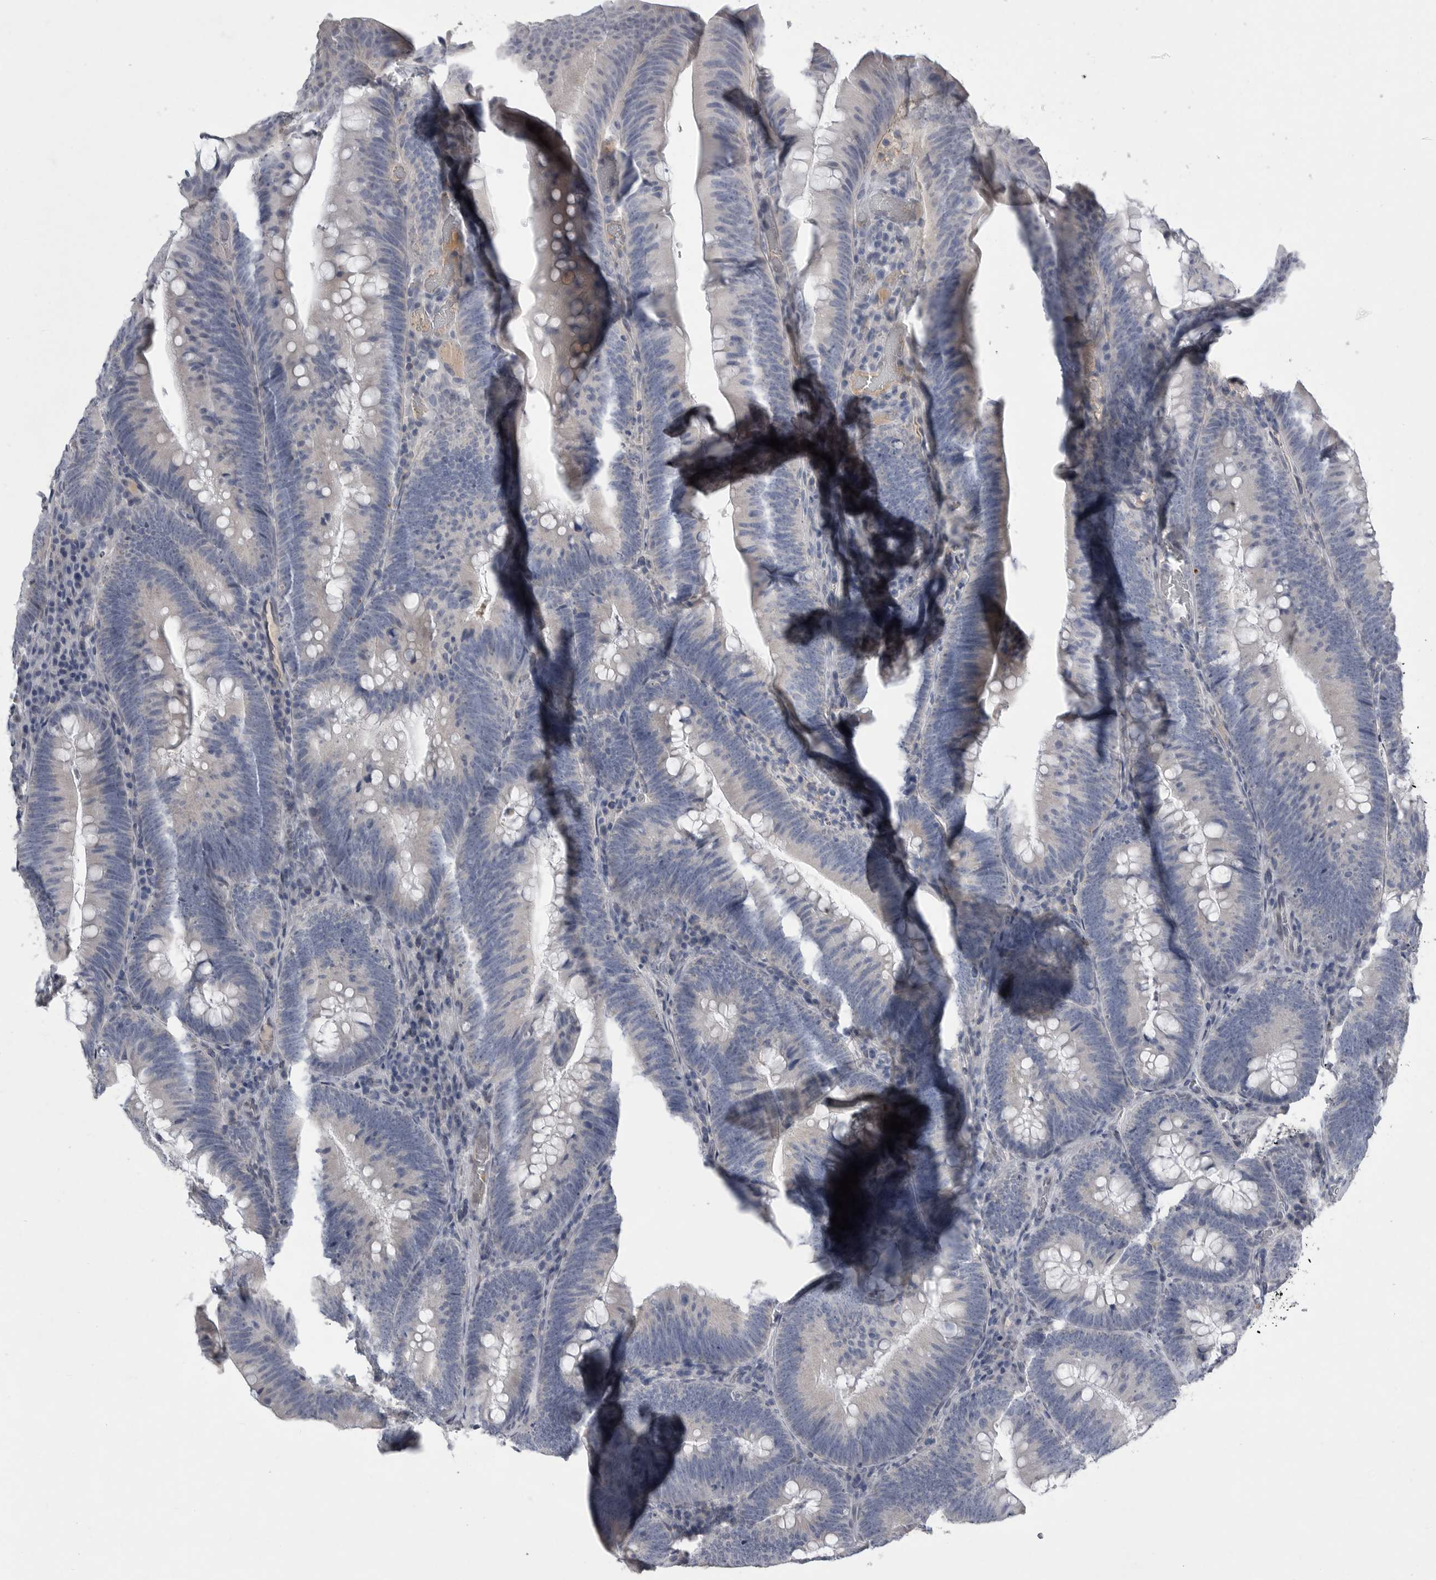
{"staining": {"intensity": "negative", "quantity": "none", "location": "none"}, "tissue": "colorectal cancer", "cell_type": "Tumor cells", "image_type": "cancer", "snomed": [{"axis": "morphology", "description": "Normal tissue, NOS"}, {"axis": "topography", "description": "Colon"}], "caption": "Immunohistochemistry (IHC) of human colorectal cancer exhibits no staining in tumor cells.", "gene": "CRP", "patient": {"sex": "female", "age": 82}}